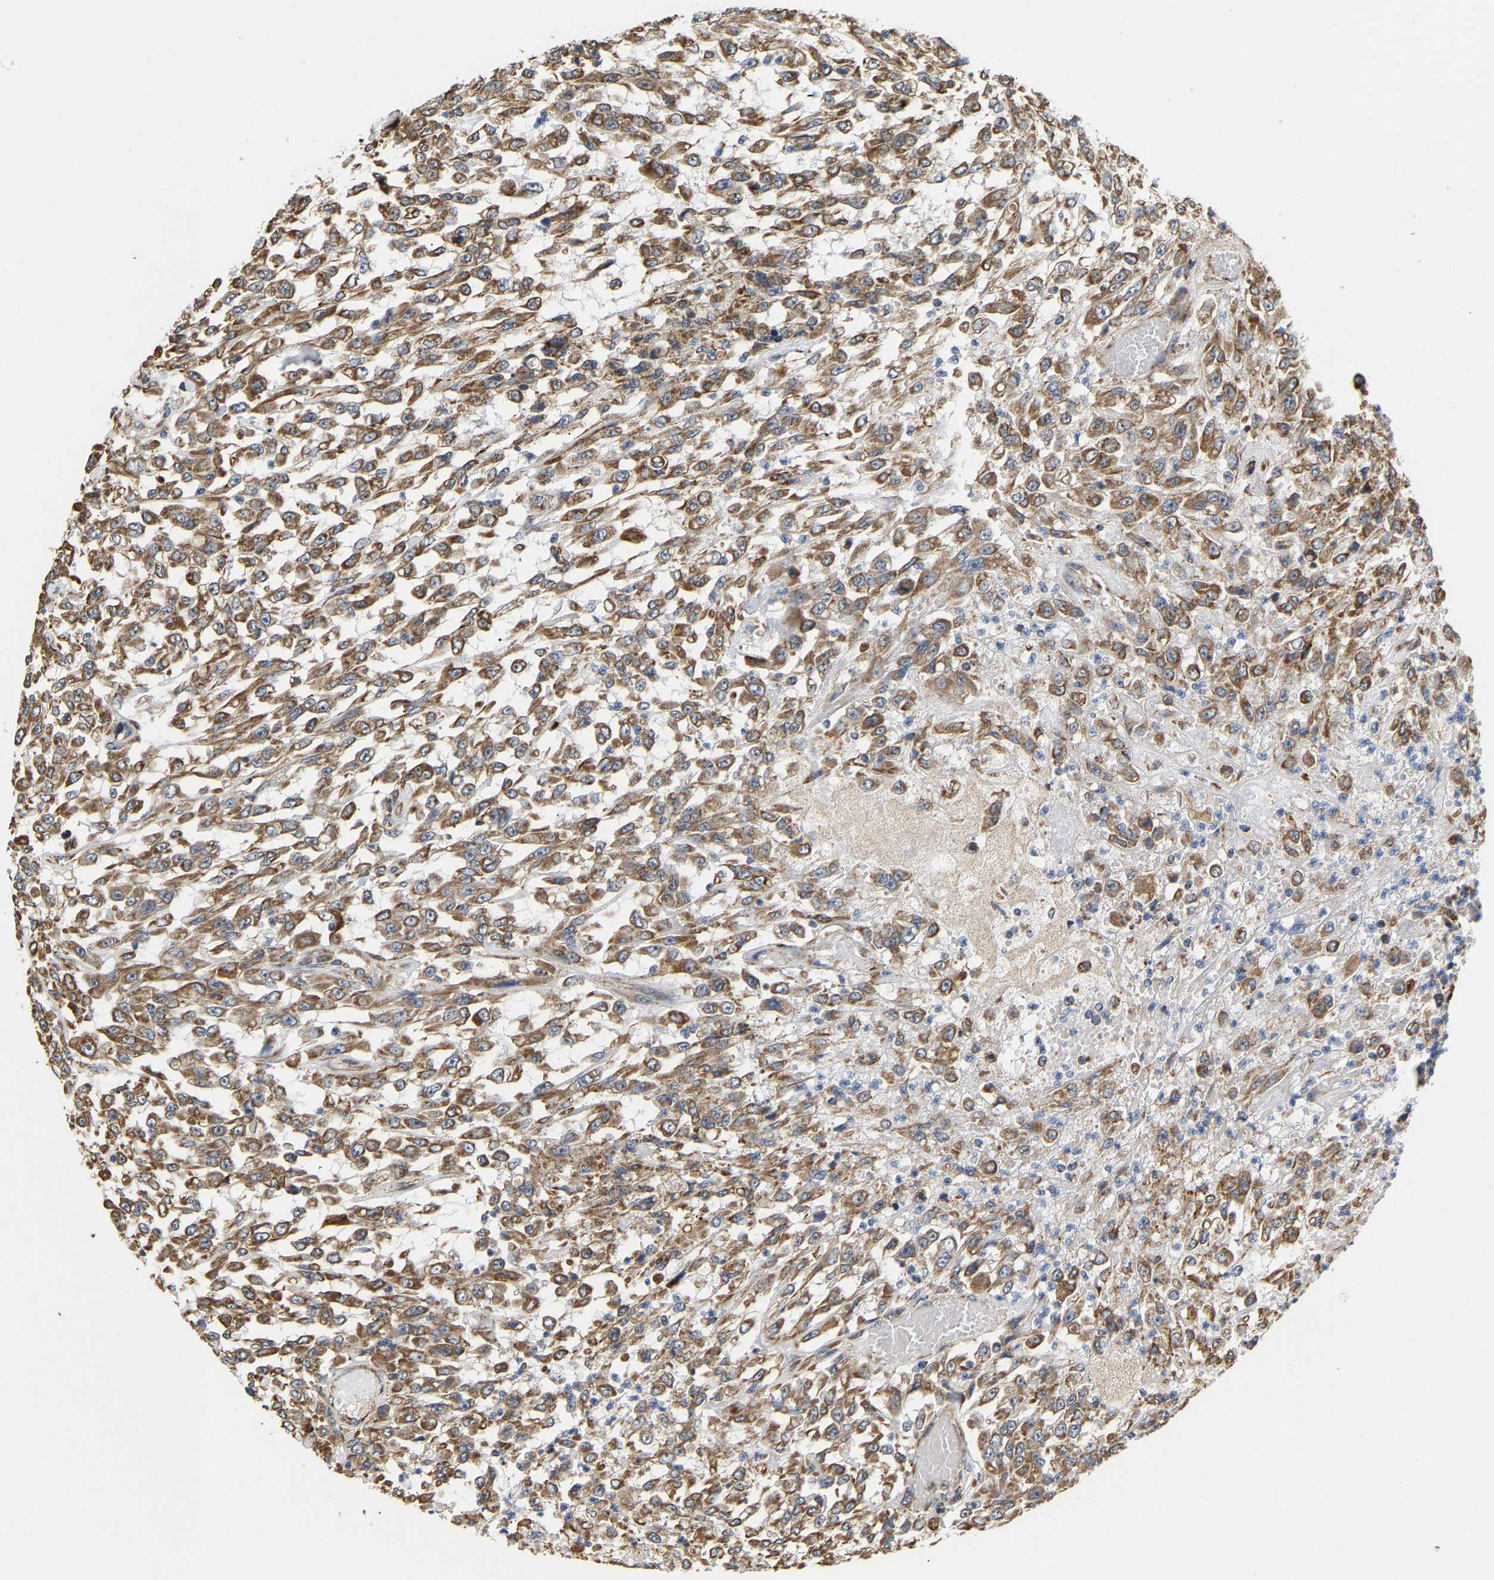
{"staining": {"intensity": "moderate", "quantity": ">75%", "location": "cytoplasmic/membranous"}, "tissue": "urothelial cancer", "cell_type": "Tumor cells", "image_type": "cancer", "snomed": [{"axis": "morphology", "description": "Urothelial carcinoma, High grade"}, {"axis": "topography", "description": "Urinary bladder"}], "caption": "A photomicrograph of human urothelial cancer stained for a protein exhibits moderate cytoplasmic/membranous brown staining in tumor cells. (brown staining indicates protein expression, while blue staining denotes nuclei).", "gene": "TMEM168", "patient": {"sex": "male", "age": 46}}